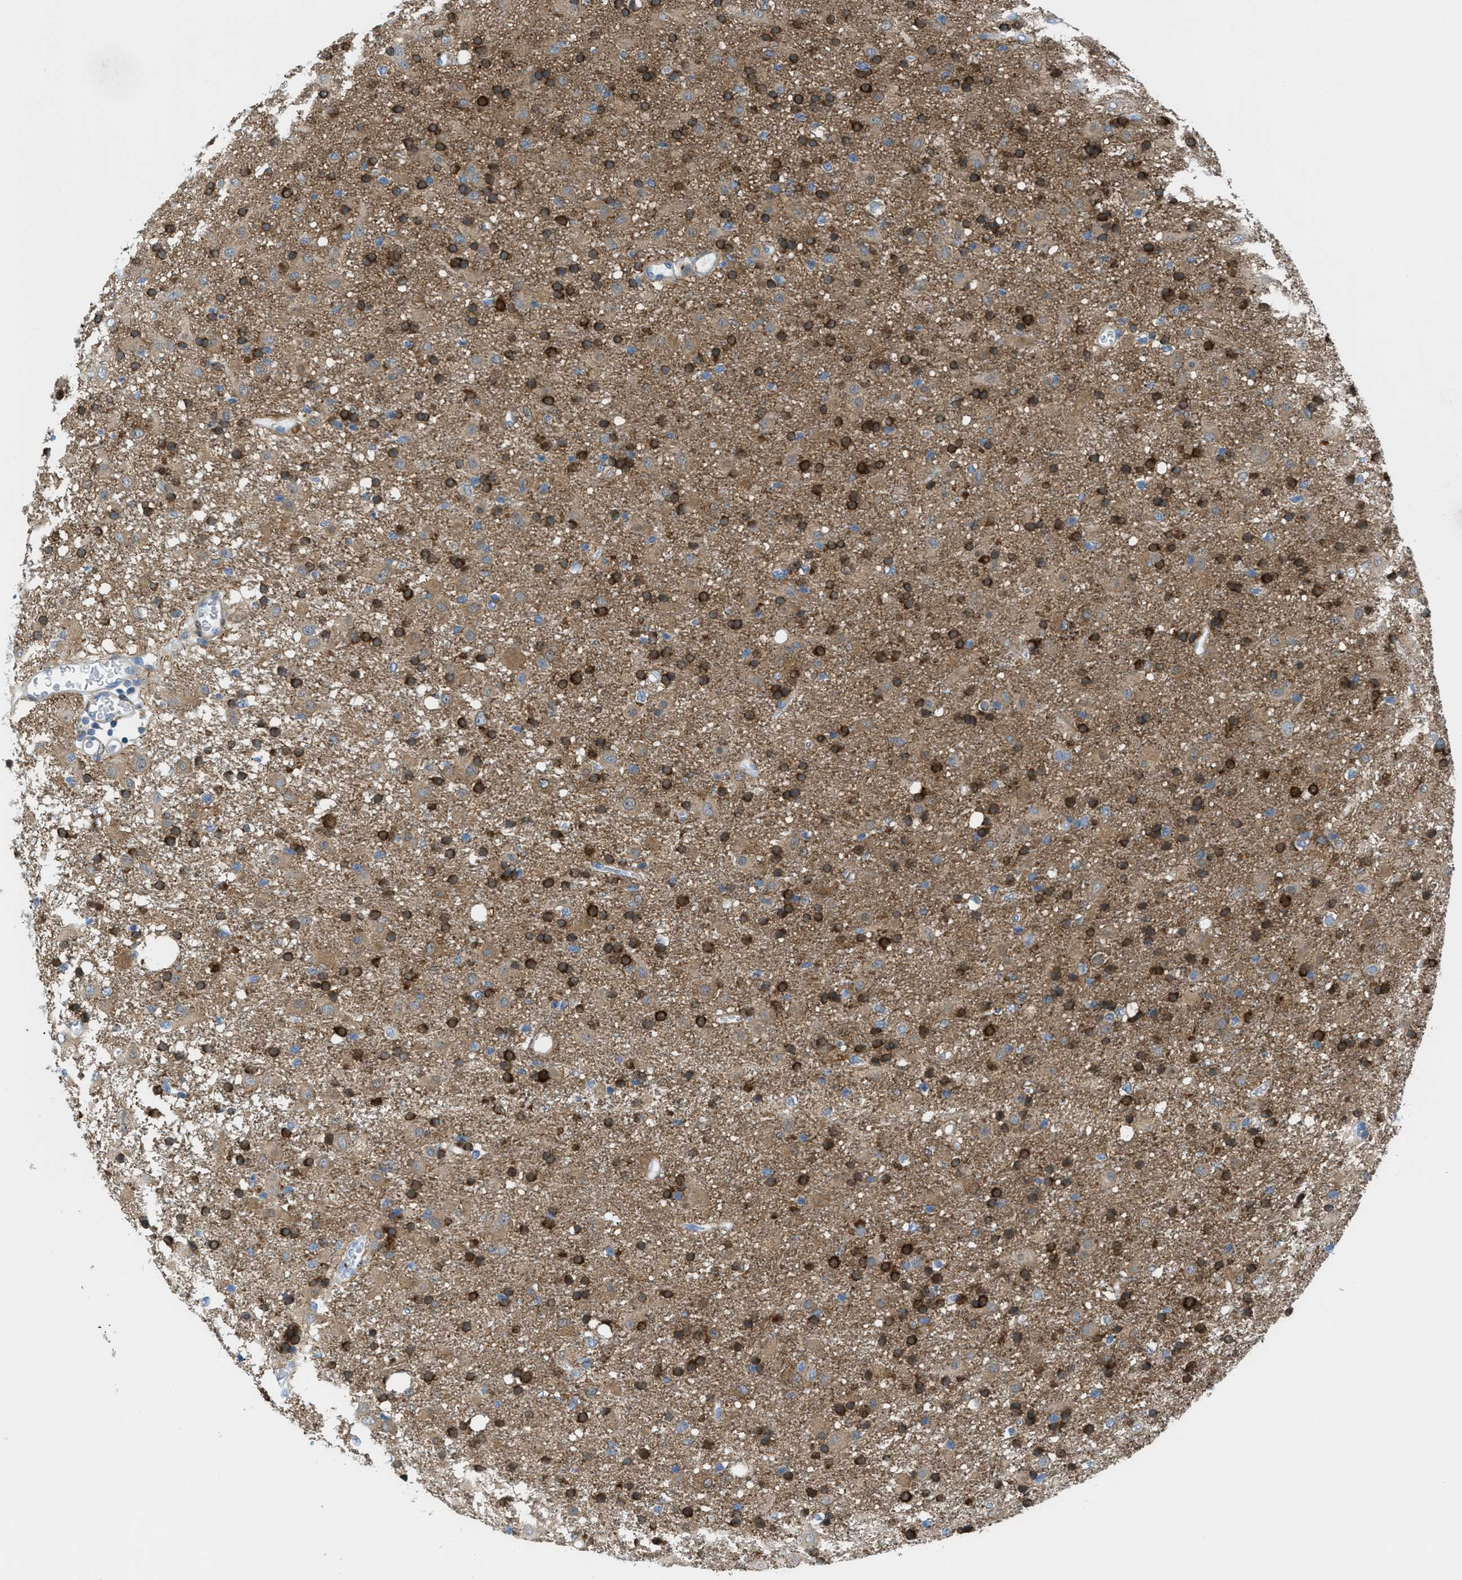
{"staining": {"intensity": "strong", "quantity": "25%-75%", "location": "cytoplasmic/membranous"}, "tissue": "glioma", "cell_type": "Tumor cells", "image_type": "cancer", "snomed": [{"axis": "morphology", "description": "Glioma, malignant, Low grade"}, {"axis": "topography", "description": "Brain"}], "caption": "High-power microscopy captured an immunohistochemistry (IHC) histopathology image of glioma, revealing strong cytoplasmic/membranous positivity in about 25%-75% of tumor cells.", "gene": "MAPRE2", "patient": {"sex": "male", "age": 77}}